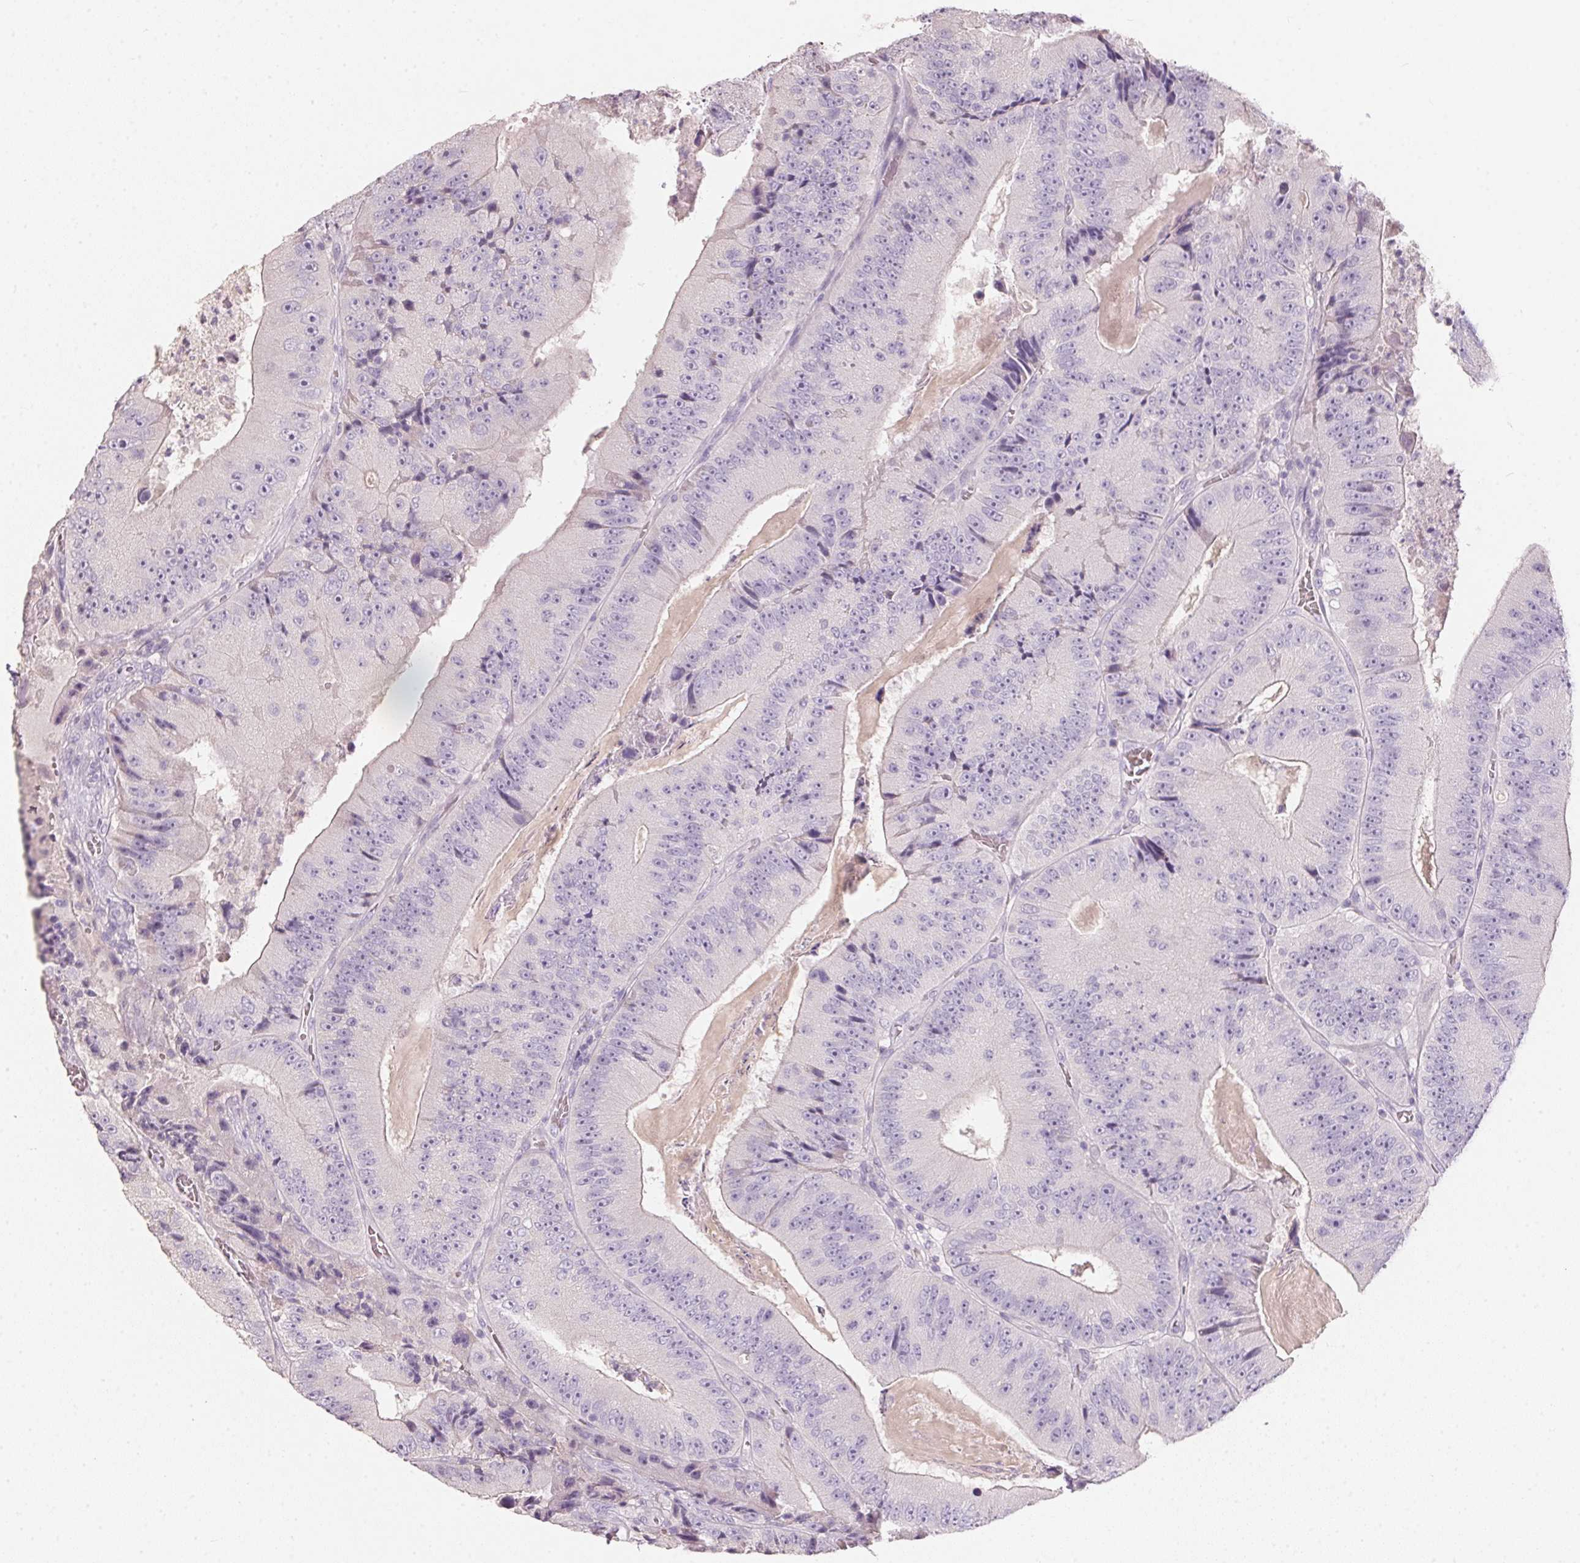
{"staining": {"intensity": "negative", "quantity": "none", "location": "none"}, "tissue": "colorectal cancer", "cell_type": "Tumor cells", "image_type": "cancer", "snomed": [{"axis": "morphology", "description": "Adenocarcinoma, NOS"}, {"axis": "topography", "description": "Colon"}], "caption": "Photomicrograph shows no significant protein staining in tumor cells of adenocarcinoma (colorectal).", "gene": "HSD17B1", "patient": {"sex": "female", "age": 86}}